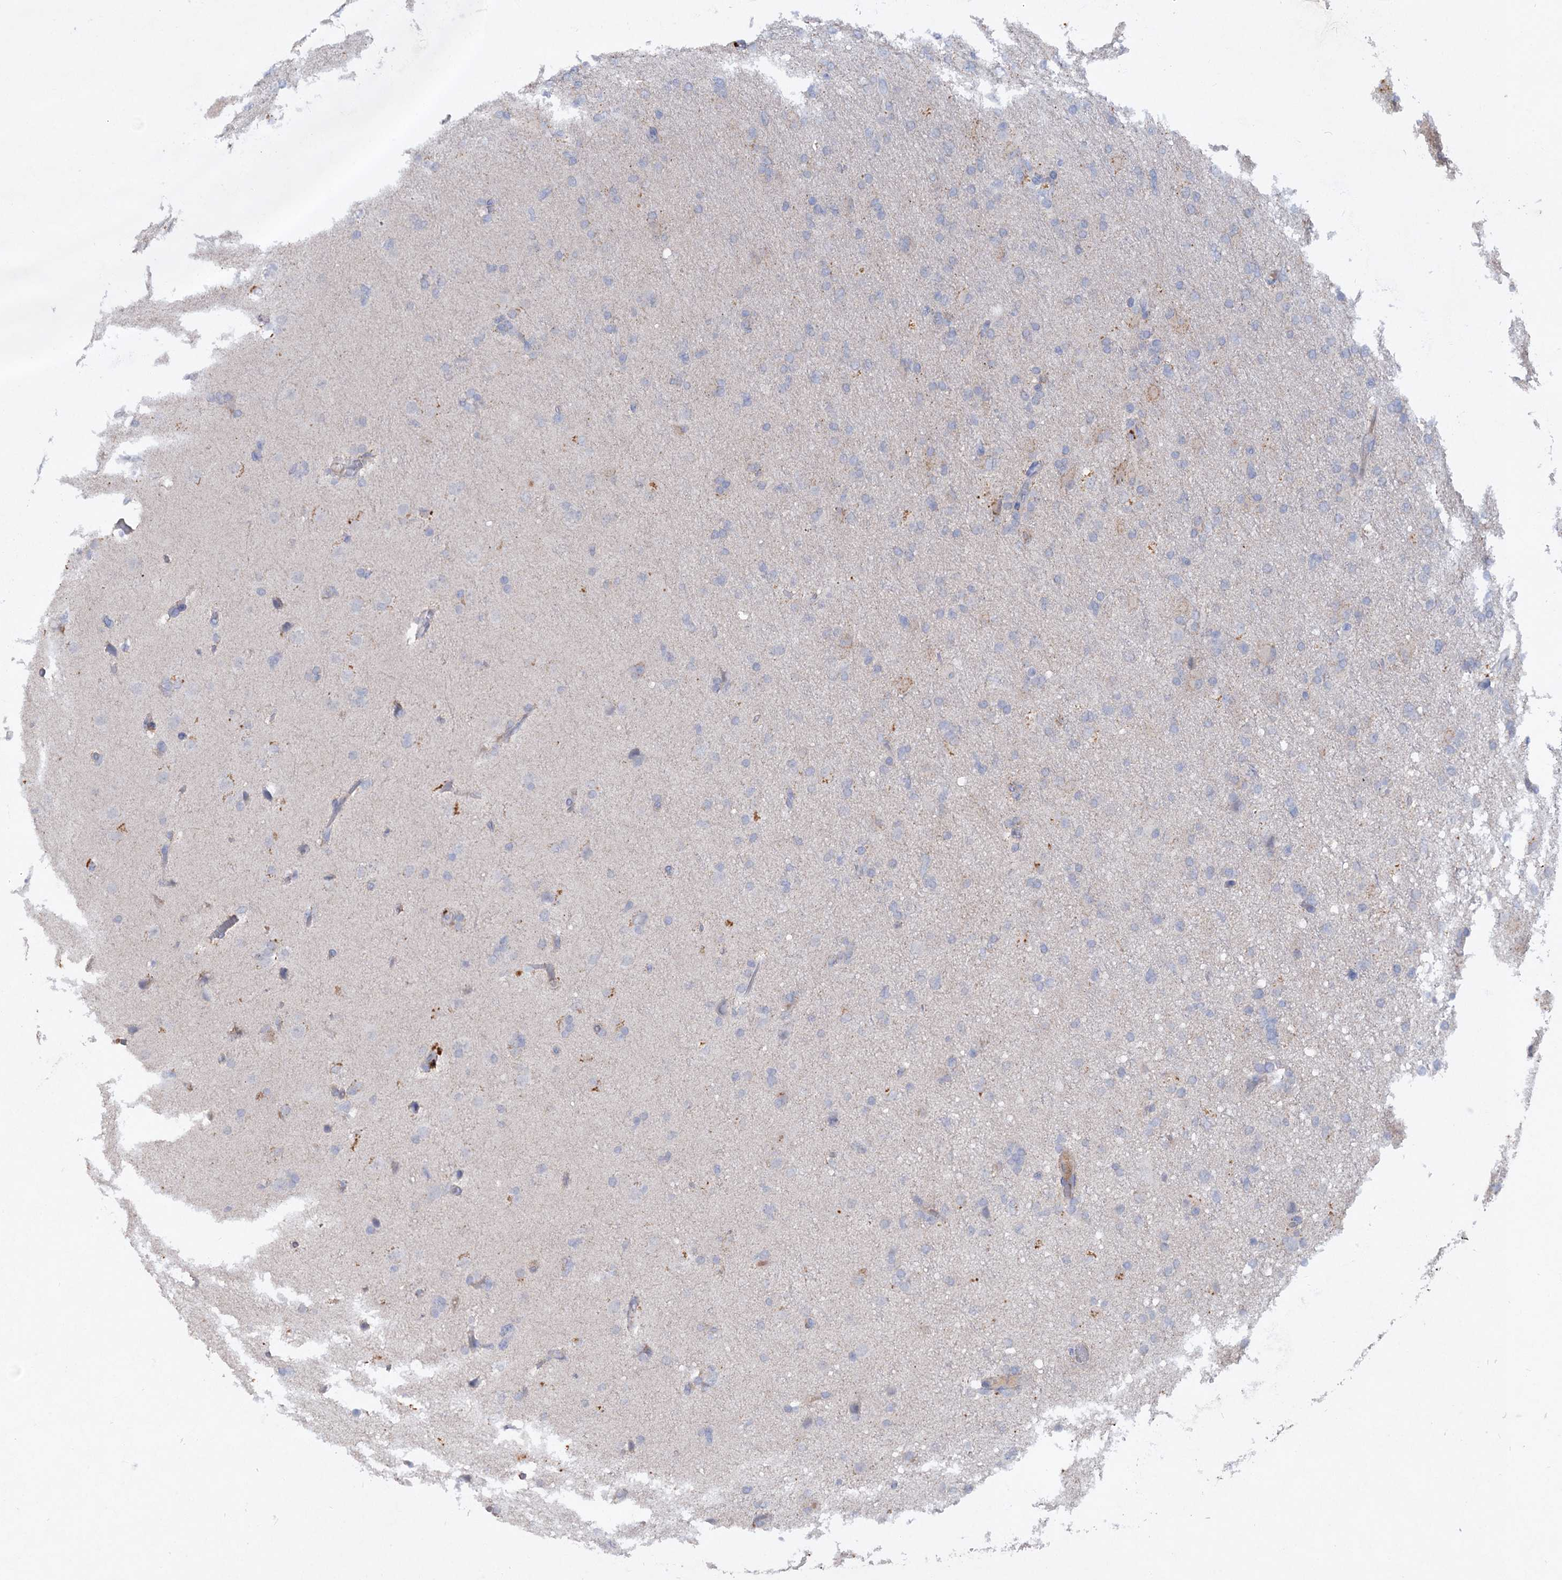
{"staining": {"intensity": "negative", "quantity": "none", "location": "none"}, "tissue": "glioma", "cell_type": "Tumor cells", "image_type": "cancer", "snomed": [{"axis": "morphology", "description": "Glioma, malignant, High grade"}, {"axis": "topography", "description": "Cerebral cortex"}], "caption": "Malignant high-grade glioma was stained to show a protein in brown. There is no significant positivity in tumor cells.", "gene": "ATP4A", "patient": {"sex": "female", "age": 36}}